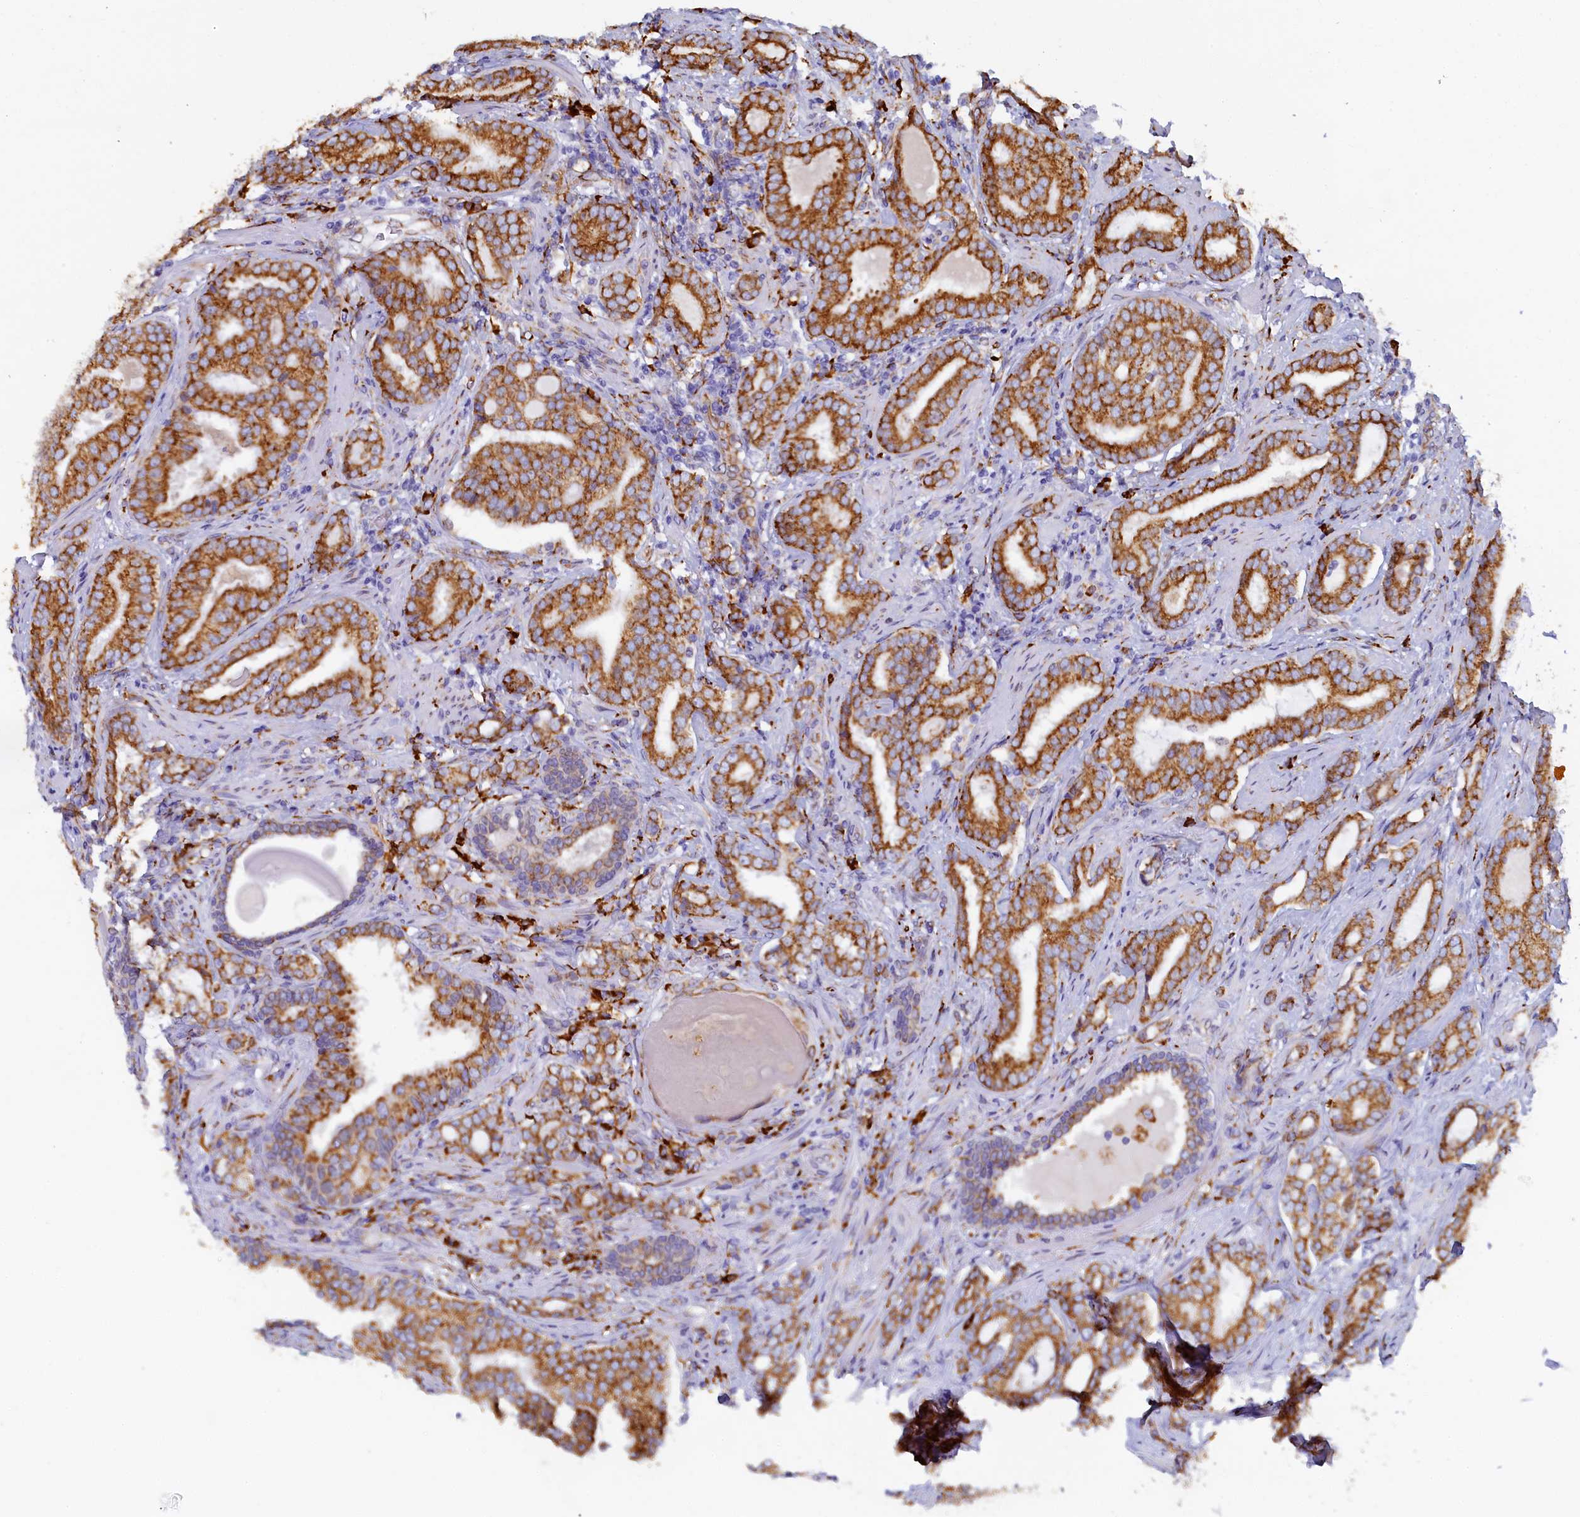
{"staining": {"intensity": "strong", "quantity": ">75%", "location": "cytoplasmic/membranous"}, "tissue": "prostate cancer", "cell_type": "Tumor cells", "image_type": "cancer", "snomed": [{"axis": "morphology", "description": "Adenocarcinoma, High grade"}, {"axis": "topography", "description": "Prostate"}], "caption": "Prostate adenocarcinoma (high-grade) tissue displays strong cytoplasmic/membranous staining in about >75% of tumor cells, visualized by immunohistochemistry.", "gene": "TMEM18", "patient": {"sex": "male", "age": 63}}